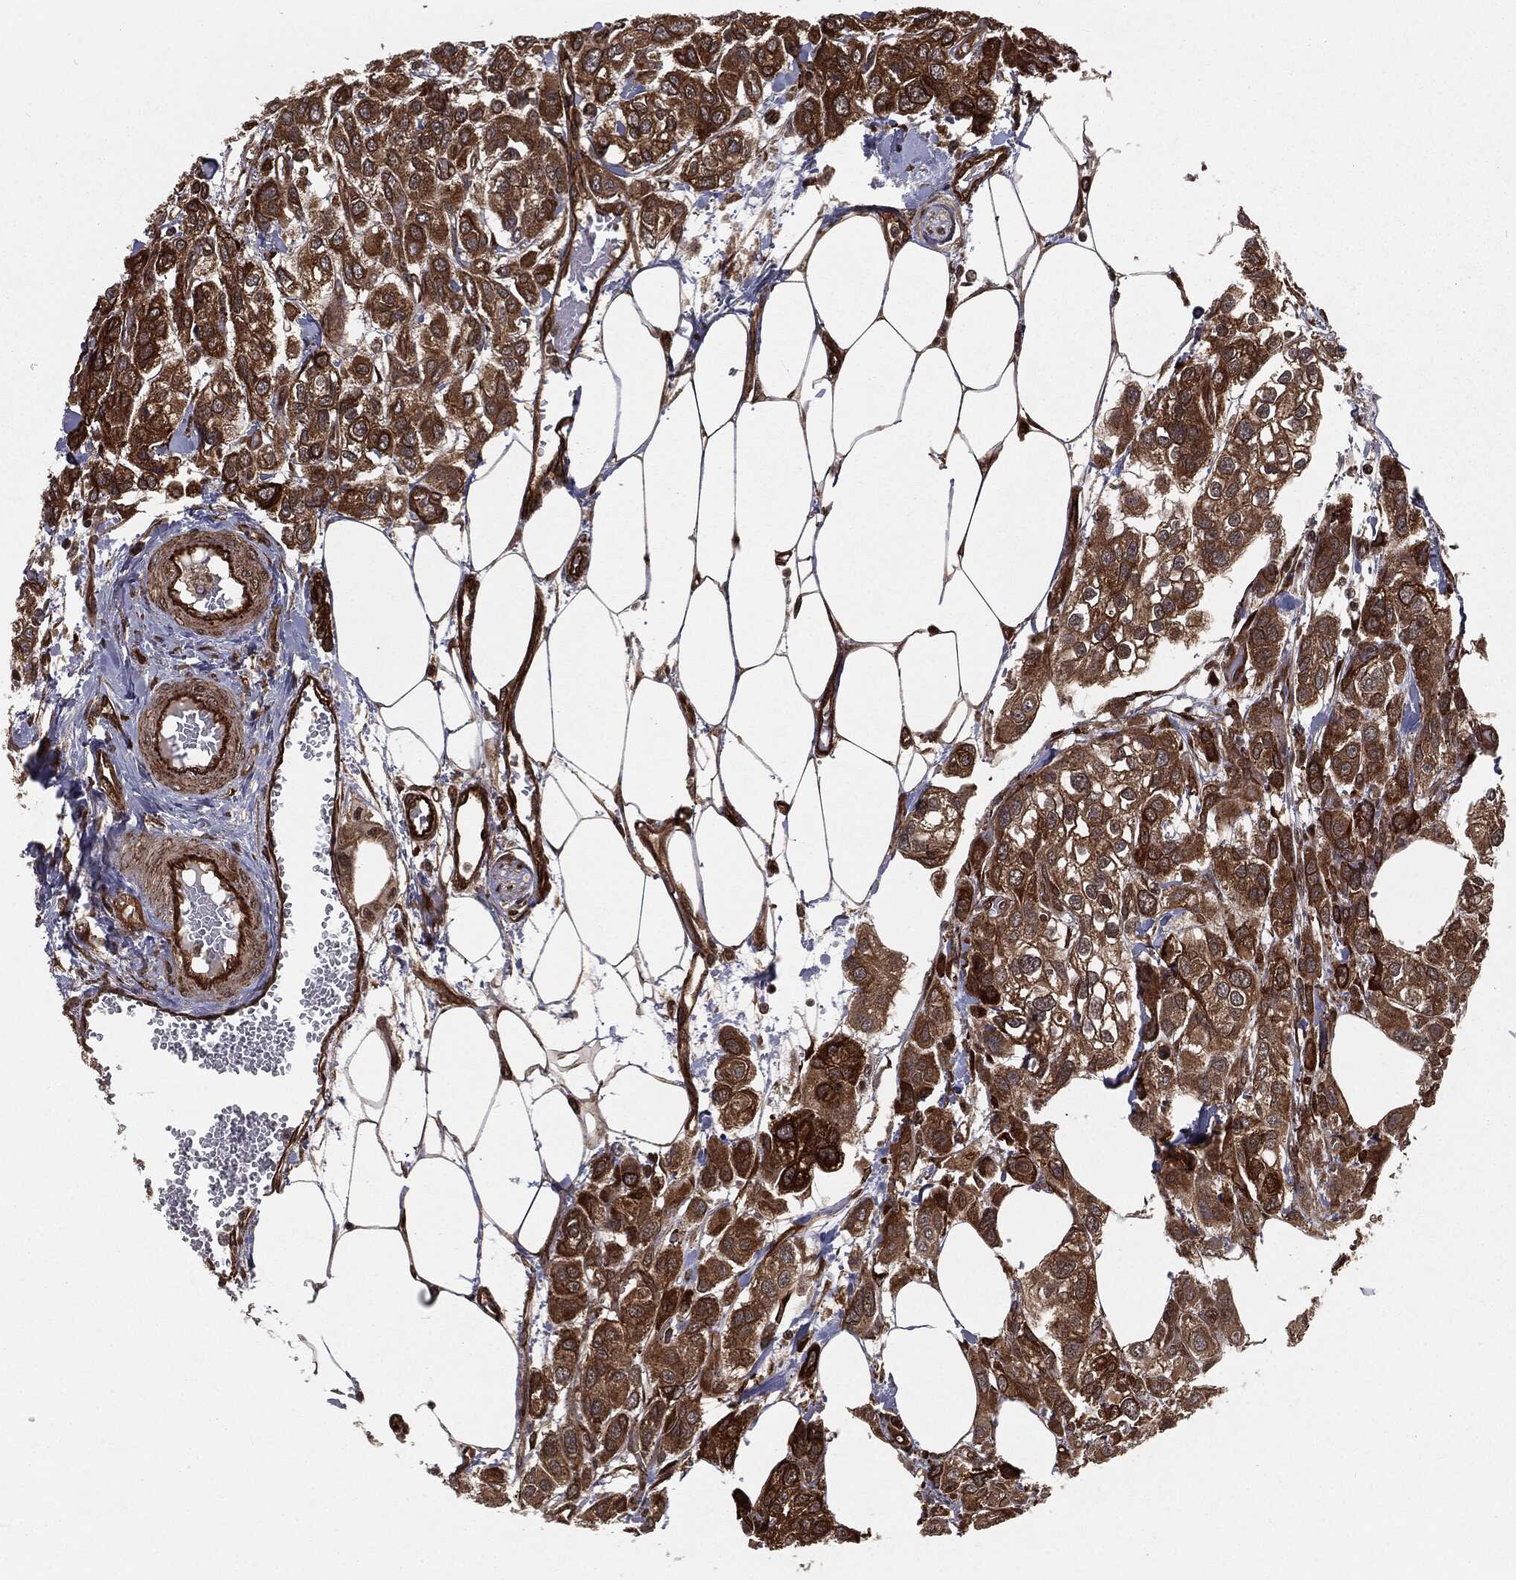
{"staining": {"intensity": "strong", "quantity": ">75%", "location": "cytoplasmic/membranous"}, "tissue": "urothelial cancer", "cell_type": "Tumor cells", "image_type": "cancer", "snomed": [{"axis": "morphology", "description": "Urothelial carcinoma, High grade"}, {"axis": "topography", "description": "Urinary bladder"}], "caption": "Tumor cells show high levels of strong cytoplasmic/membranous expression in approximately >75% of cells in human urothelial cancer.", "gene": "RANBP9", "patient": {"sex": "male", "age": 67}}